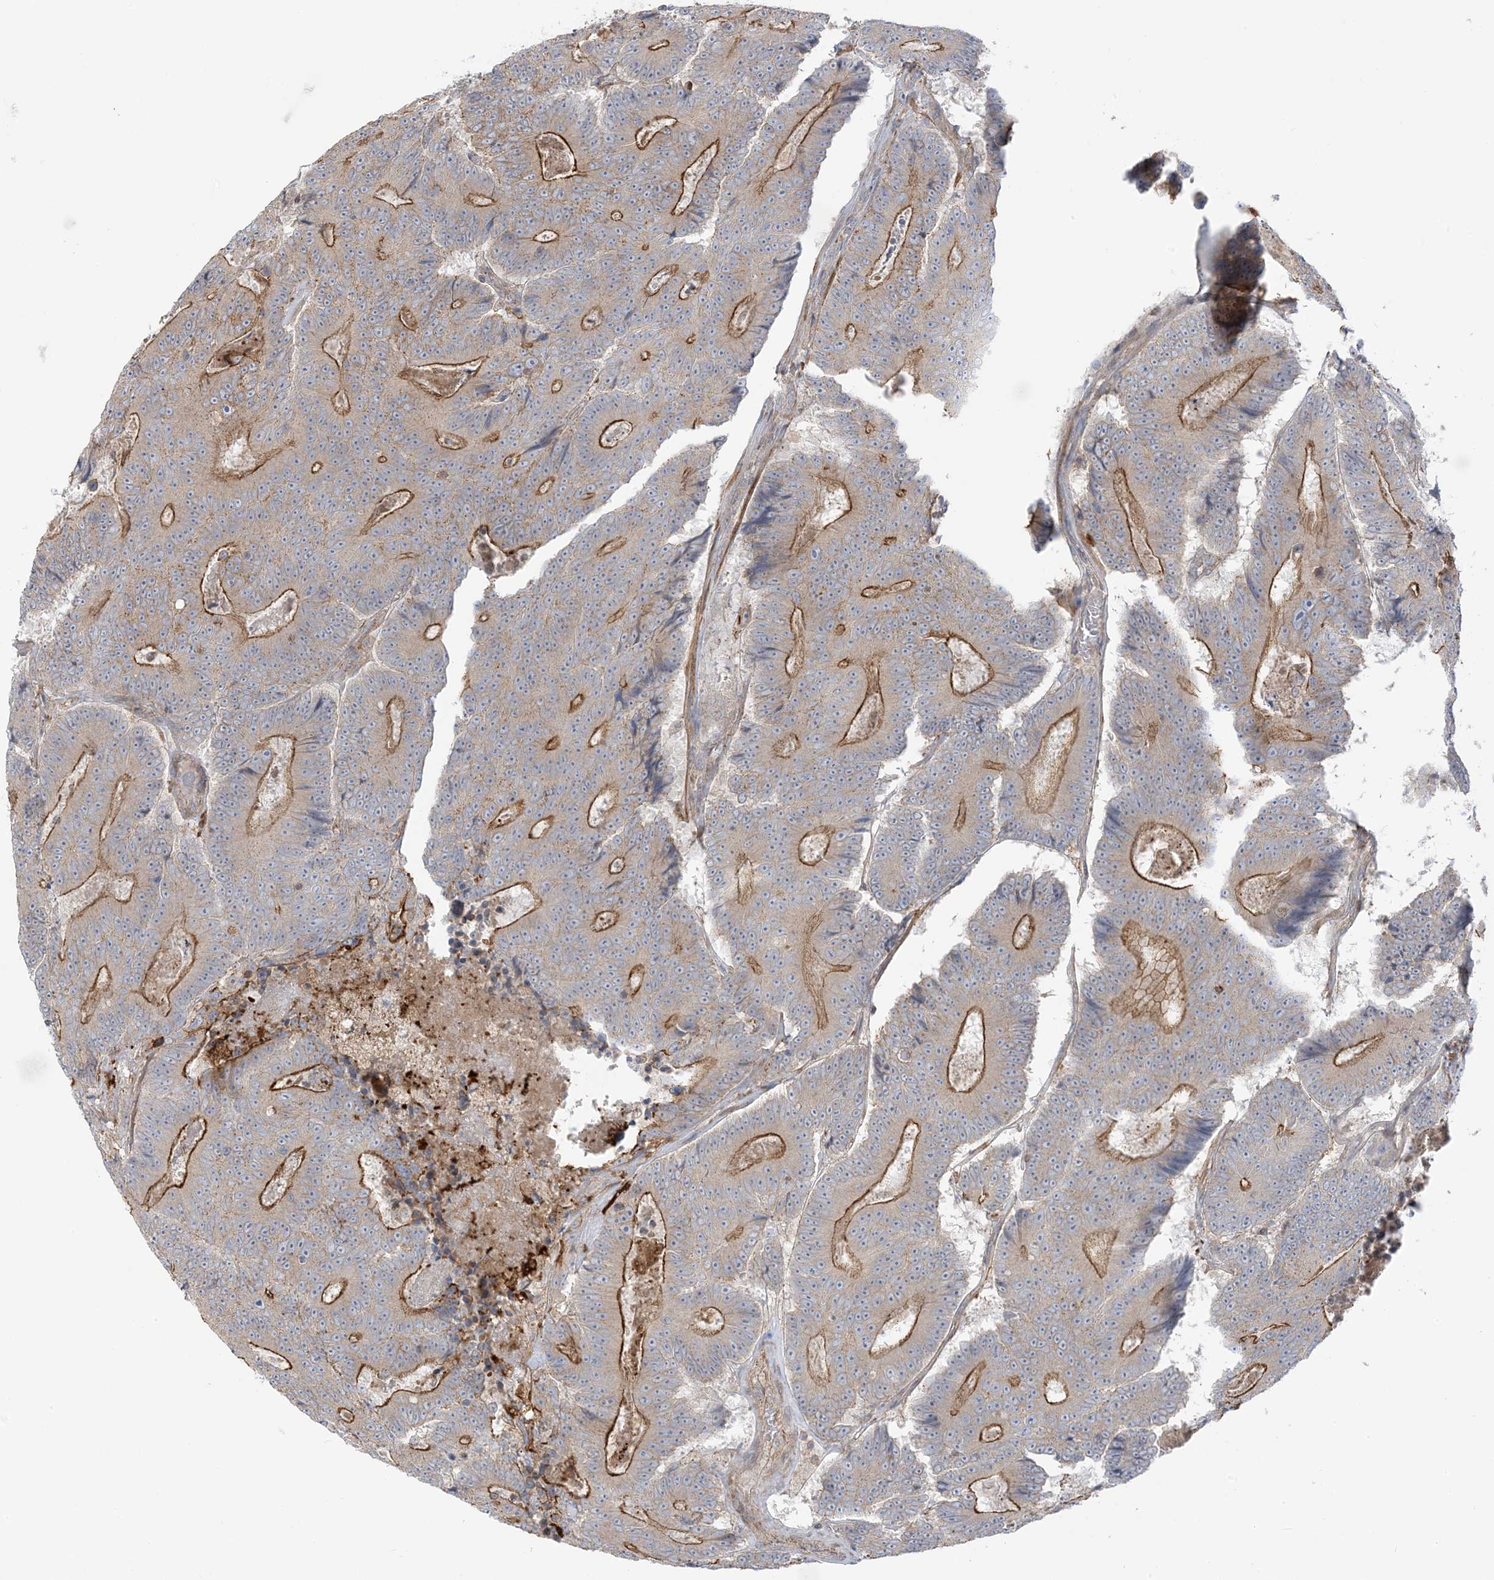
{"staining": {"intensity": "moderate", "quantity": "<25%", "location": "cytoplasmic/membranous"}, "tissue": "colorectal cancer", "cell_type": "Tumor cells", "image_type": "cancer", "snomed": [{"axis": "morphology", "description": "Adenocarcinoma, NOS"}, {"axis": "topography", "description": "Colon"}], "caption": "Colorectal adenocarcinoma stained with a brown dye reveals moderate cytoplasmic/membranous positive expression in approximately <25% of tumor cells.", "gene": "ICMT", "patient": {"sex": "male", "age": 83}}